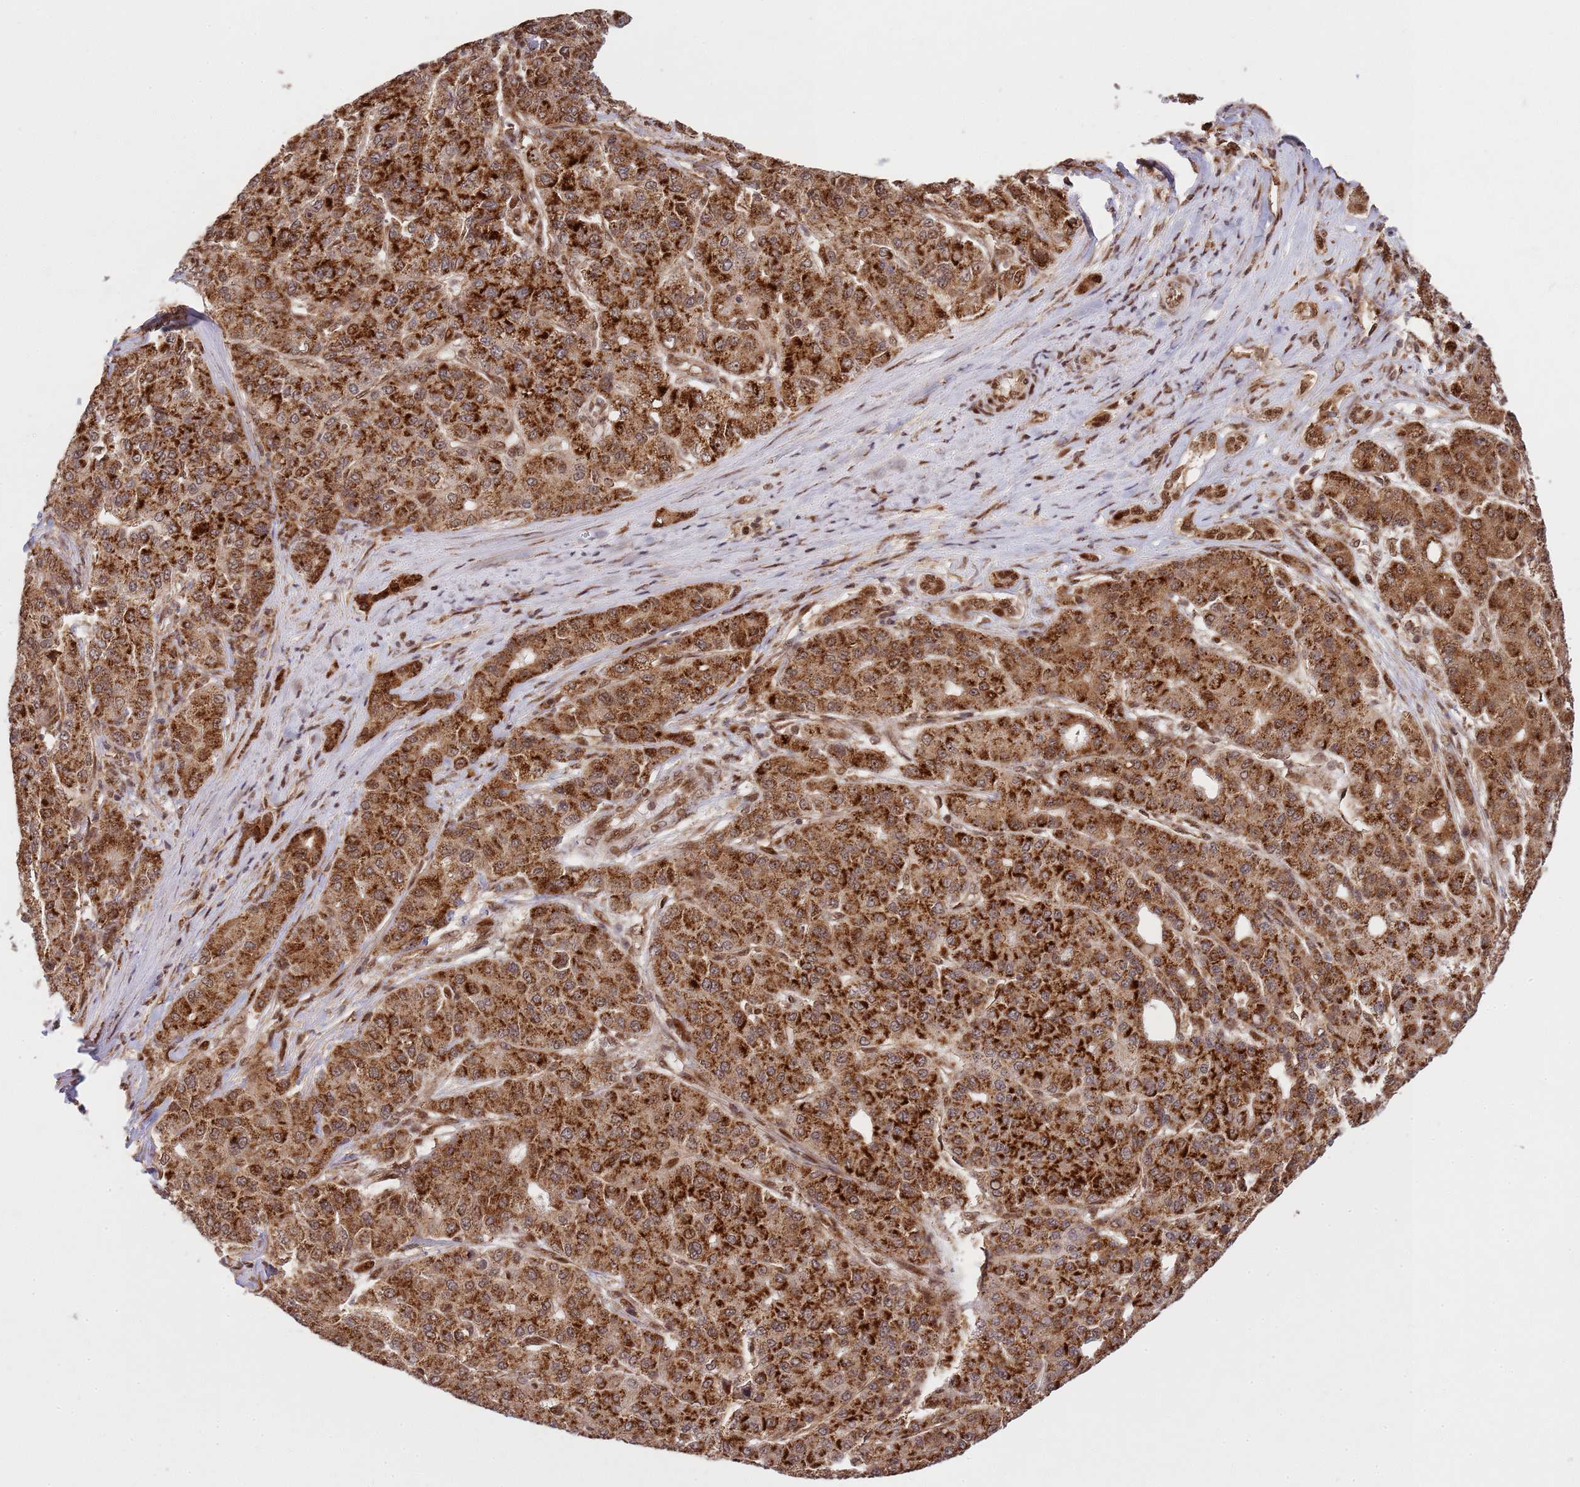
{"staining": {"intensity": "strong", "quantity": ">75%", "location": "cytoplasmic/membranous,nuclear"}, "tissue": "liver cancer", "cell_type": "Tumor cells", "image_type": "cancer", "snomed": [{"axis": "morphology", "description": "Carcinoma, Hepatocellular, NOS"}, {"axis": "topography", "description": "Liver"}], "caption": "There is high levels of strong cytoplasmic/membranous and nuclear staining in tumor cells of liver cancer, as demonstrated by immunohistochemical staining (brown color).", "gene": "PEX14", "patient": {"sex": "male", "age": 65}}